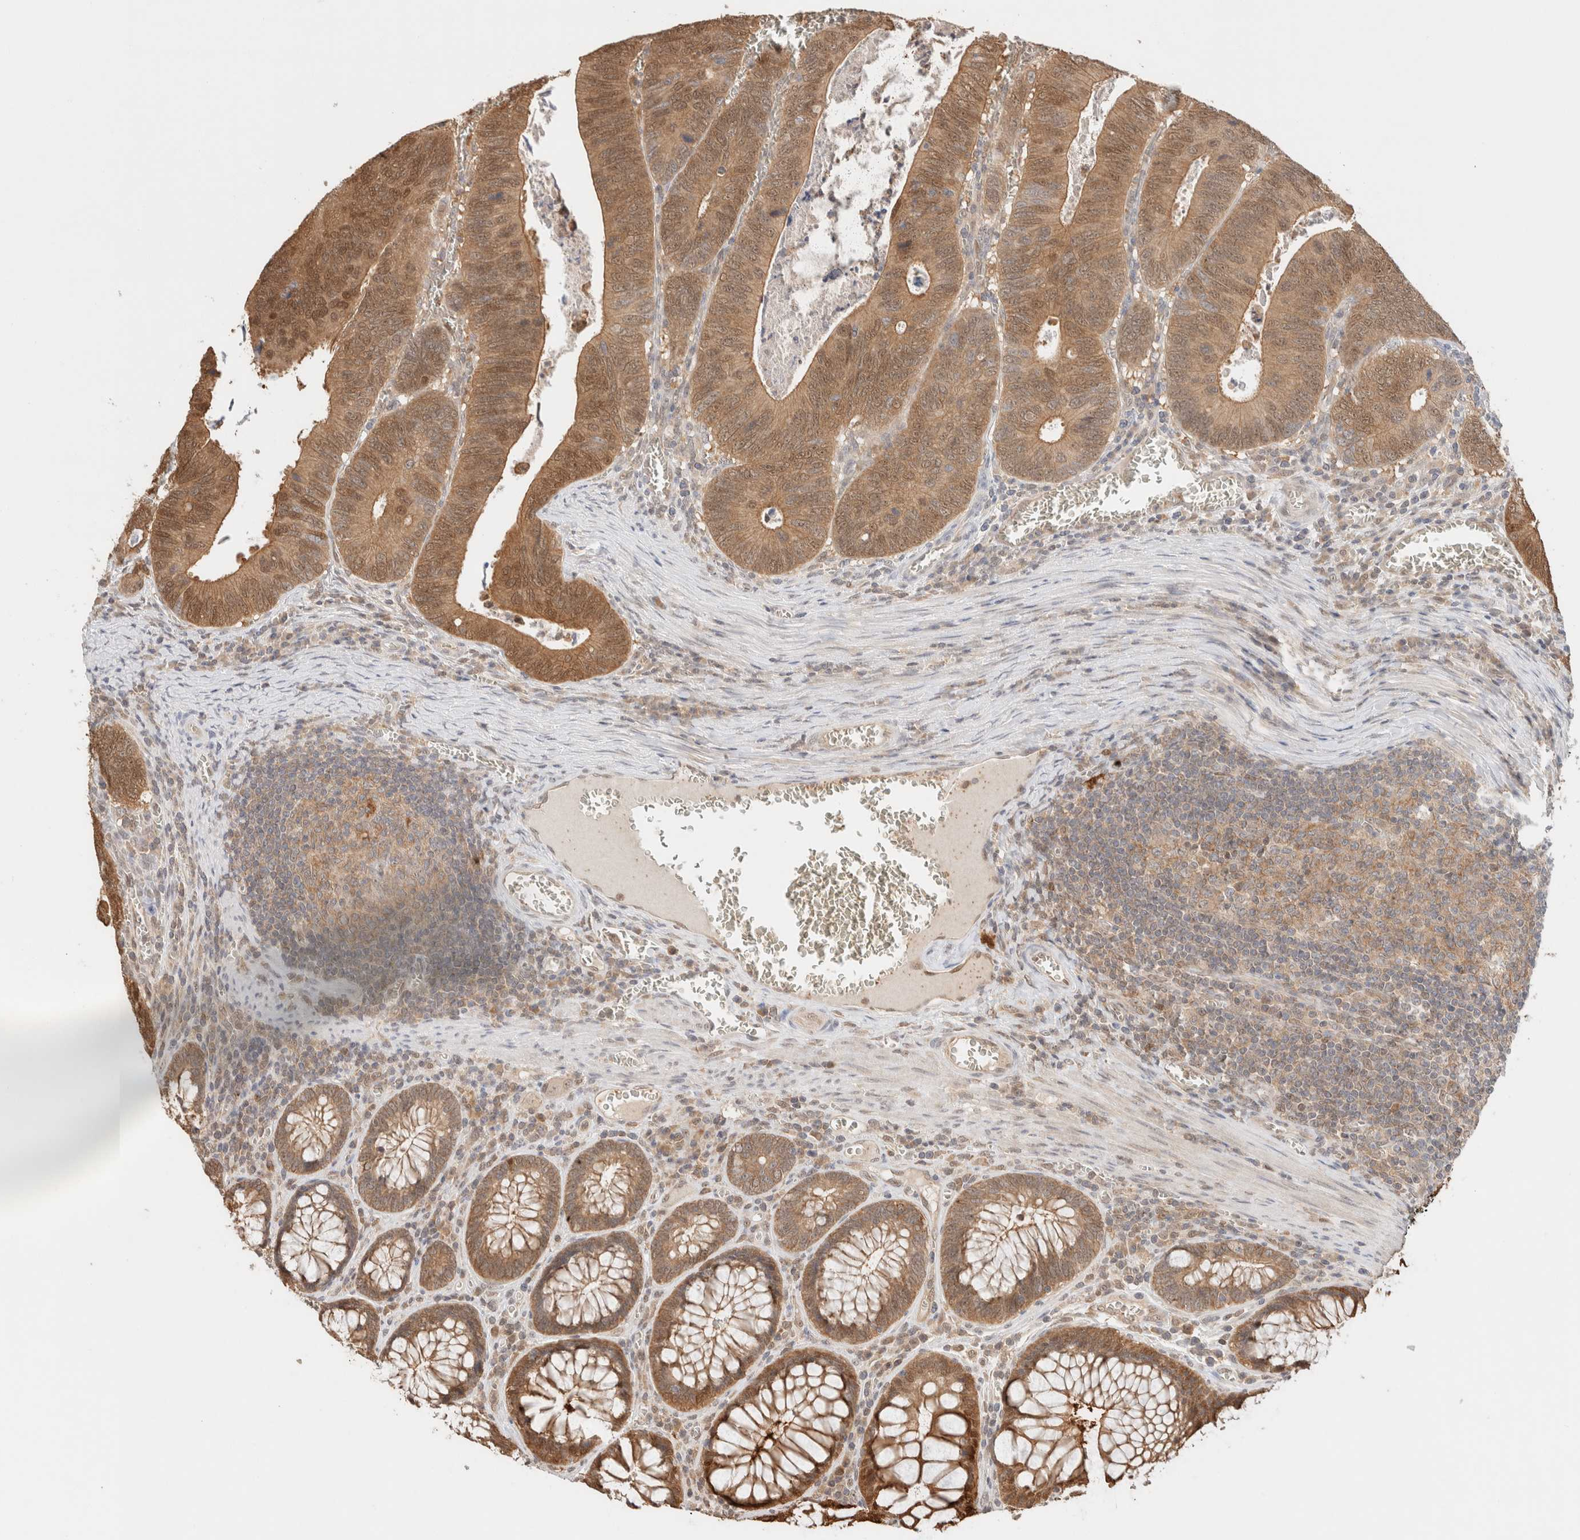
{"staining": {"intensity": "moderate", "quantity": ">75%", "location": "cytoplasmic/membranous,nuclear"}, "tissue": "colorectal cancer", "cell_type": "Tumor cells", "image_type": "cancer", "snomed": [{"axis": "morphology", "description": "Inflammation, NOS"}, {"axis": "morphology", "description": "Adenocarcinoma, NOS"}, {"axis": "topography", "description": "Colon"}], "caption": "Protein expression analysis of human colorectal cancer reveals moderate cytoplasmic/membranous and nuclear staining in about >75% of tumor cells.", "gene": "CA13", "patient": {"sex": "male", "age": 72}}